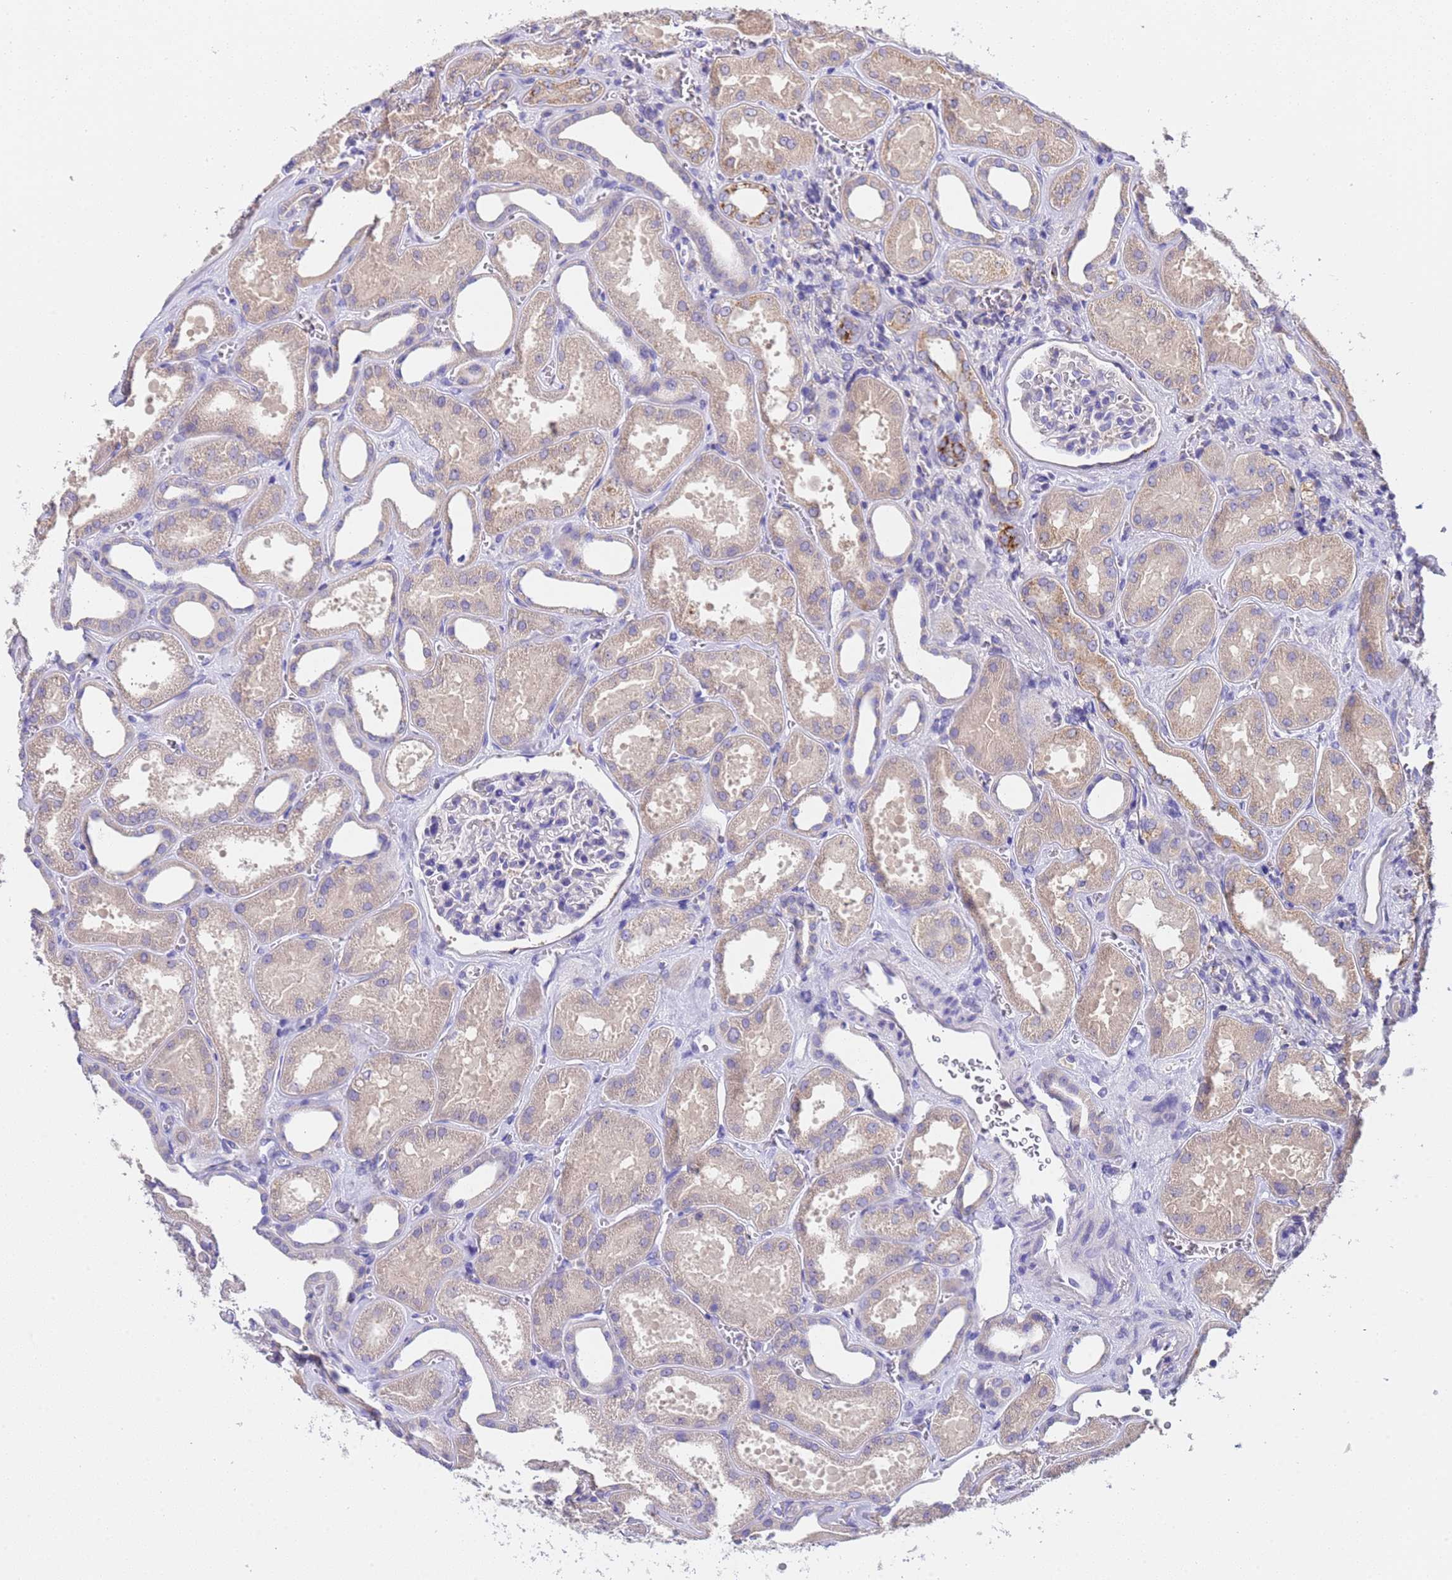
{"staining": {"intensity": "negative", "quantity": "none", "location": "none"}, "tissue": "kidney", "cell_type": "Cells in glomeruli", "image_type": "normal", "snomed": [{"axis": "morphology", "description": "Normal tissue, NOS"}, {"axis": "morphology", "description": "Adenocarcinoma, NOS"}, {"axis": "topography", "description": "Kidney"}], "caption": "Immunohistochemical staining of benign human kidney reveals no significant staining in cells in glomeruli.", "gene": "SLC24A3", "patient": {"sex": "female", "age": 68}}